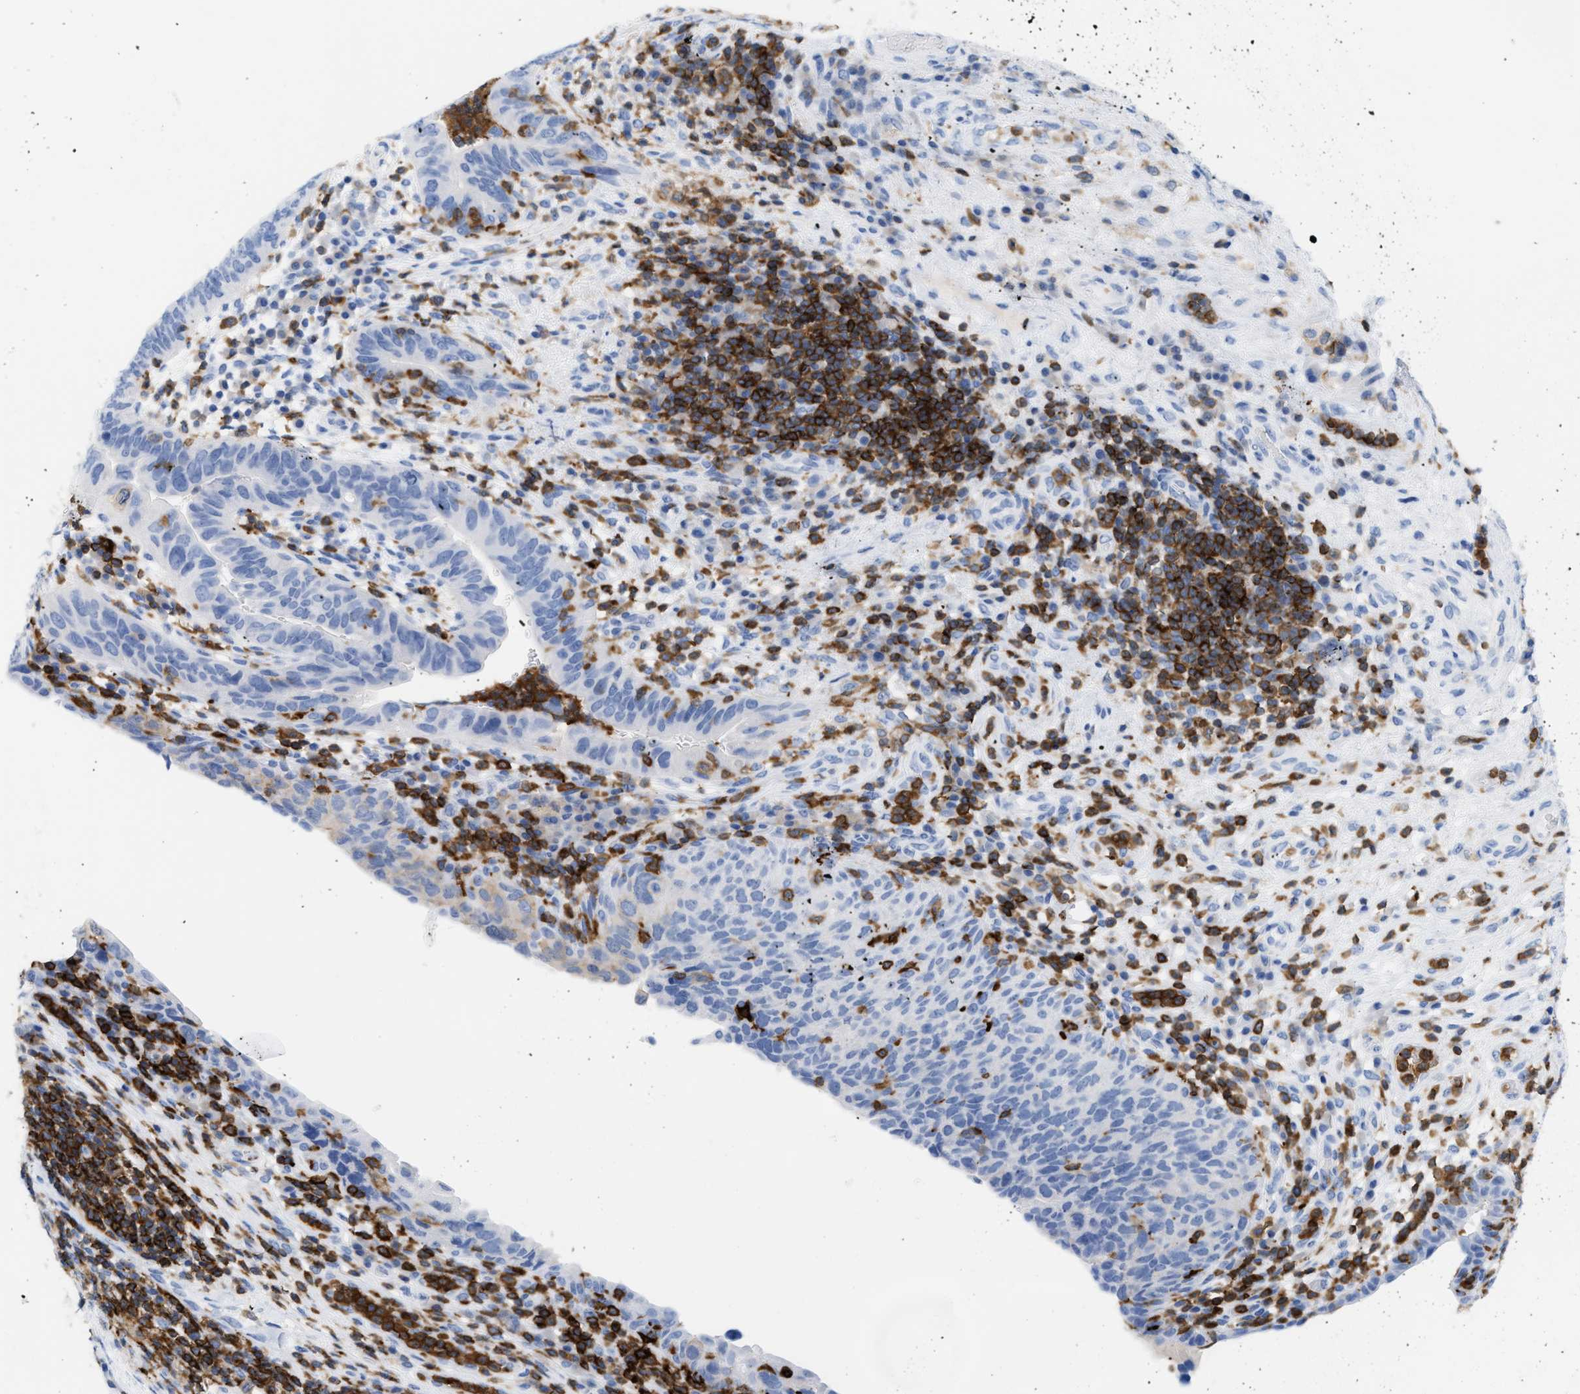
{"staining": {"intensity": "negative", "quantity": "none", "location": "none"}, "tissue": "urothelial cancer", "cell_type": "Tumor cells", "image_type": "cancer", "snomed": [{"axis": "morphology", "description": "Urothelial carcinoma, High grade"}, {"axis": "topography", "description": "Urinary bladder"}], "caption": "This is a histopathology image of immunohistochemistry staining of high-grade urothelial carcinoma, which shows no expression in tumor cells. (DAB (3,3'-diaminobenzidine) immunohistochemistry, high magnification).", "gene": "LCP1", "patient": {"sex": "female", "age": 82}}